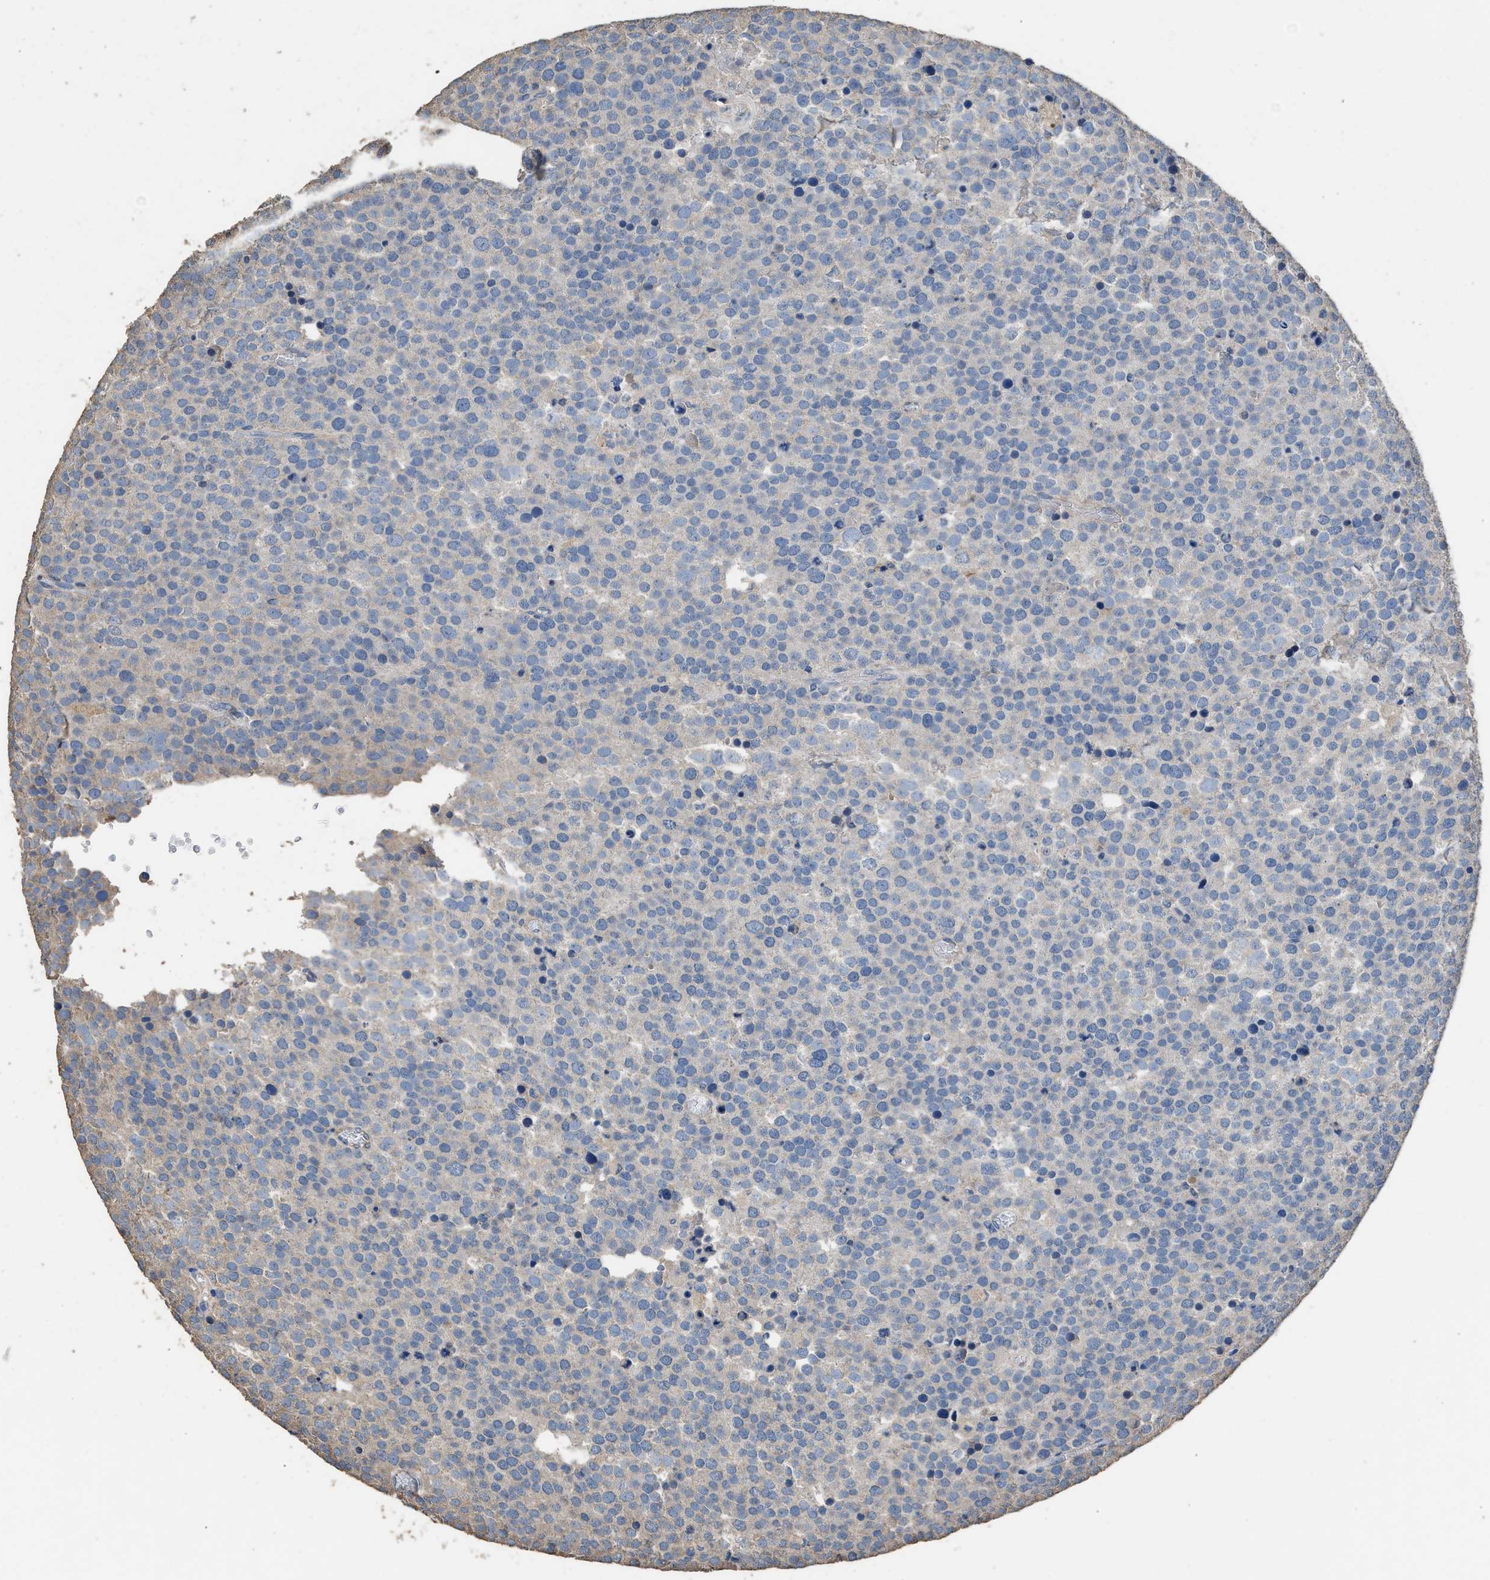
{"staining": {"intensity": "negative", "quantity": "none", "location": "none"}, "tissue": "testis cancer", "cell_type": "Tumor cells", "image_type": "cancer", "snomed": [{"axis": "morphology", "description": "Normal tissue, NOS"}, {"axis": "morphology", "description": "Seminoma, NOS"}, {"axis": "topography", "description": "Testis"}], "caption": "Tumor cells are negative for protein expression in human testis cancer.", "gene": "ITSN1", "patient": {"sex": "male", "age": 71}}